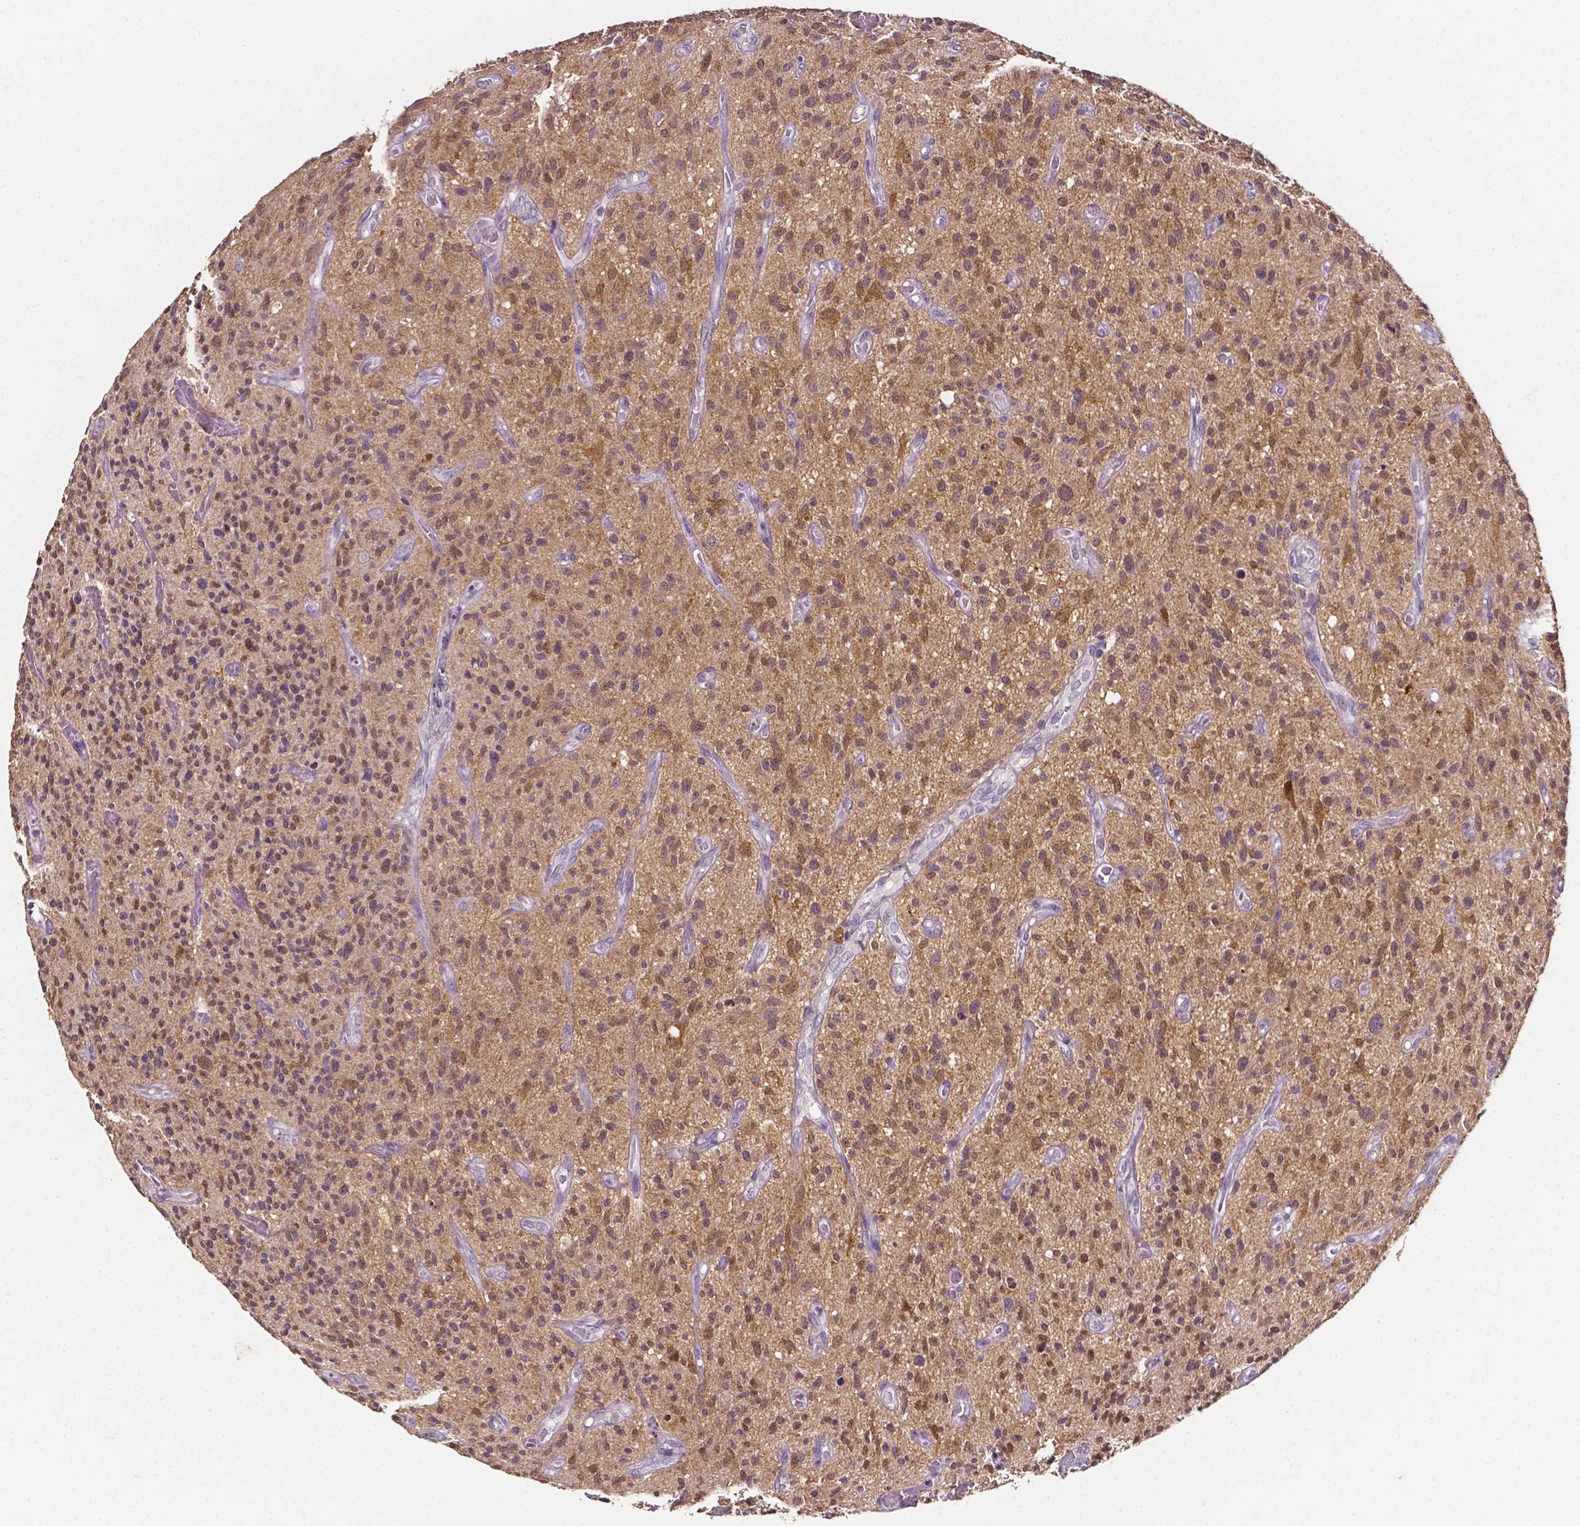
{"staining": {"intensity": "moderate", "quantity": ">75%", "location": "cytoplasmic/membranous,nuclear"}, "tissue": "glioma", "cell_type": "Tumor cells", "image_type": "cancer", "snomed": [{"axis": "morphology", "description": "Glioma, malignant, High grade"}, {"axis": "topography", "description": "Brain"}], "caption": "Tumor cells exhibit moderate cytoplasmic/membranous and nuclear expression in about >75% of cells in malignant glioma (high-grade). The protein of interest is stained brown, and the nuclei are stained in blue (DAB IHC with brightfield microscopy, high magnification).", "gene": "PSAT1", "patient": {"sex": "male", "age": 75}}